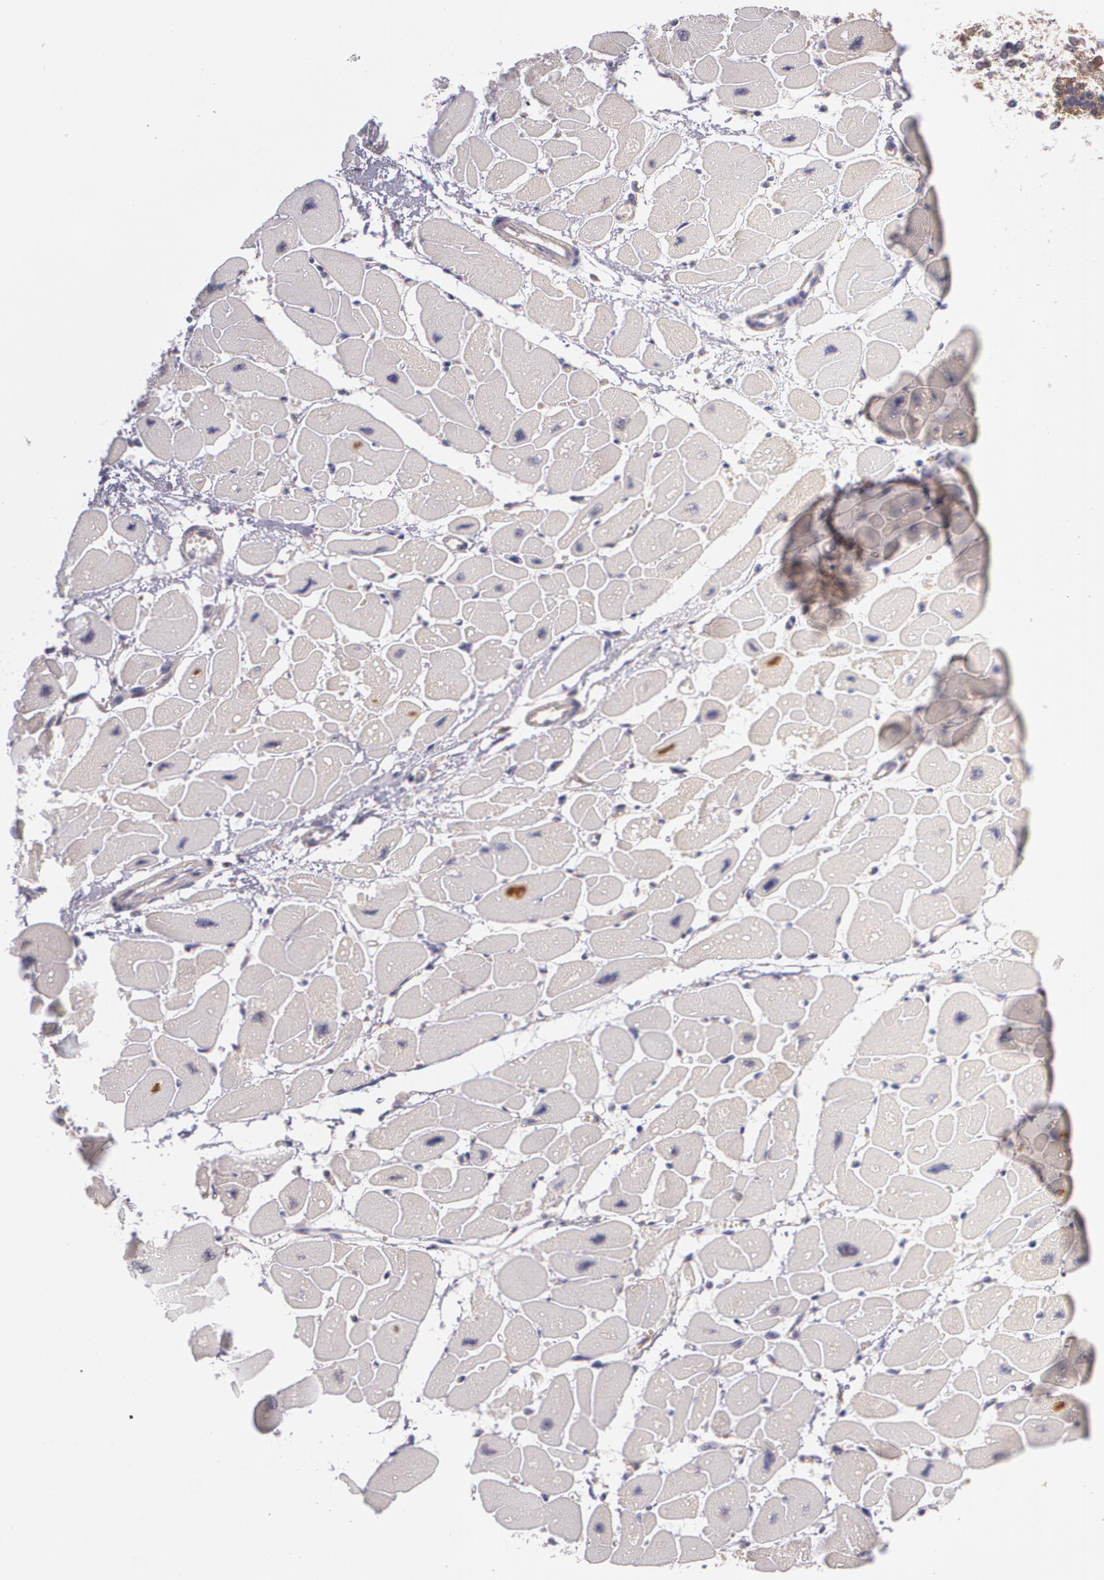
{"staining": {"intensity": "weak", "quantity": ">75%", "location": "cytoplasmic/membranous"}, "tissue": "heart muscle", "cell_type": "Cardiomyocytes", "image_type": "normal", "snomed": [{"axis": "morphology", "description": "Normal tissue, NOS"}, {"axis": "topography", "description": "Heart"}], "caption": "Immunohistochemical staining of unremarkable human heart muscle demonstrates >75% levels of weak cytoplasmic/membranous protein expression in about >75% of cardiomyocytes.", "gene": "CCL17", "patient": {"sex": "female", "age": 54}}